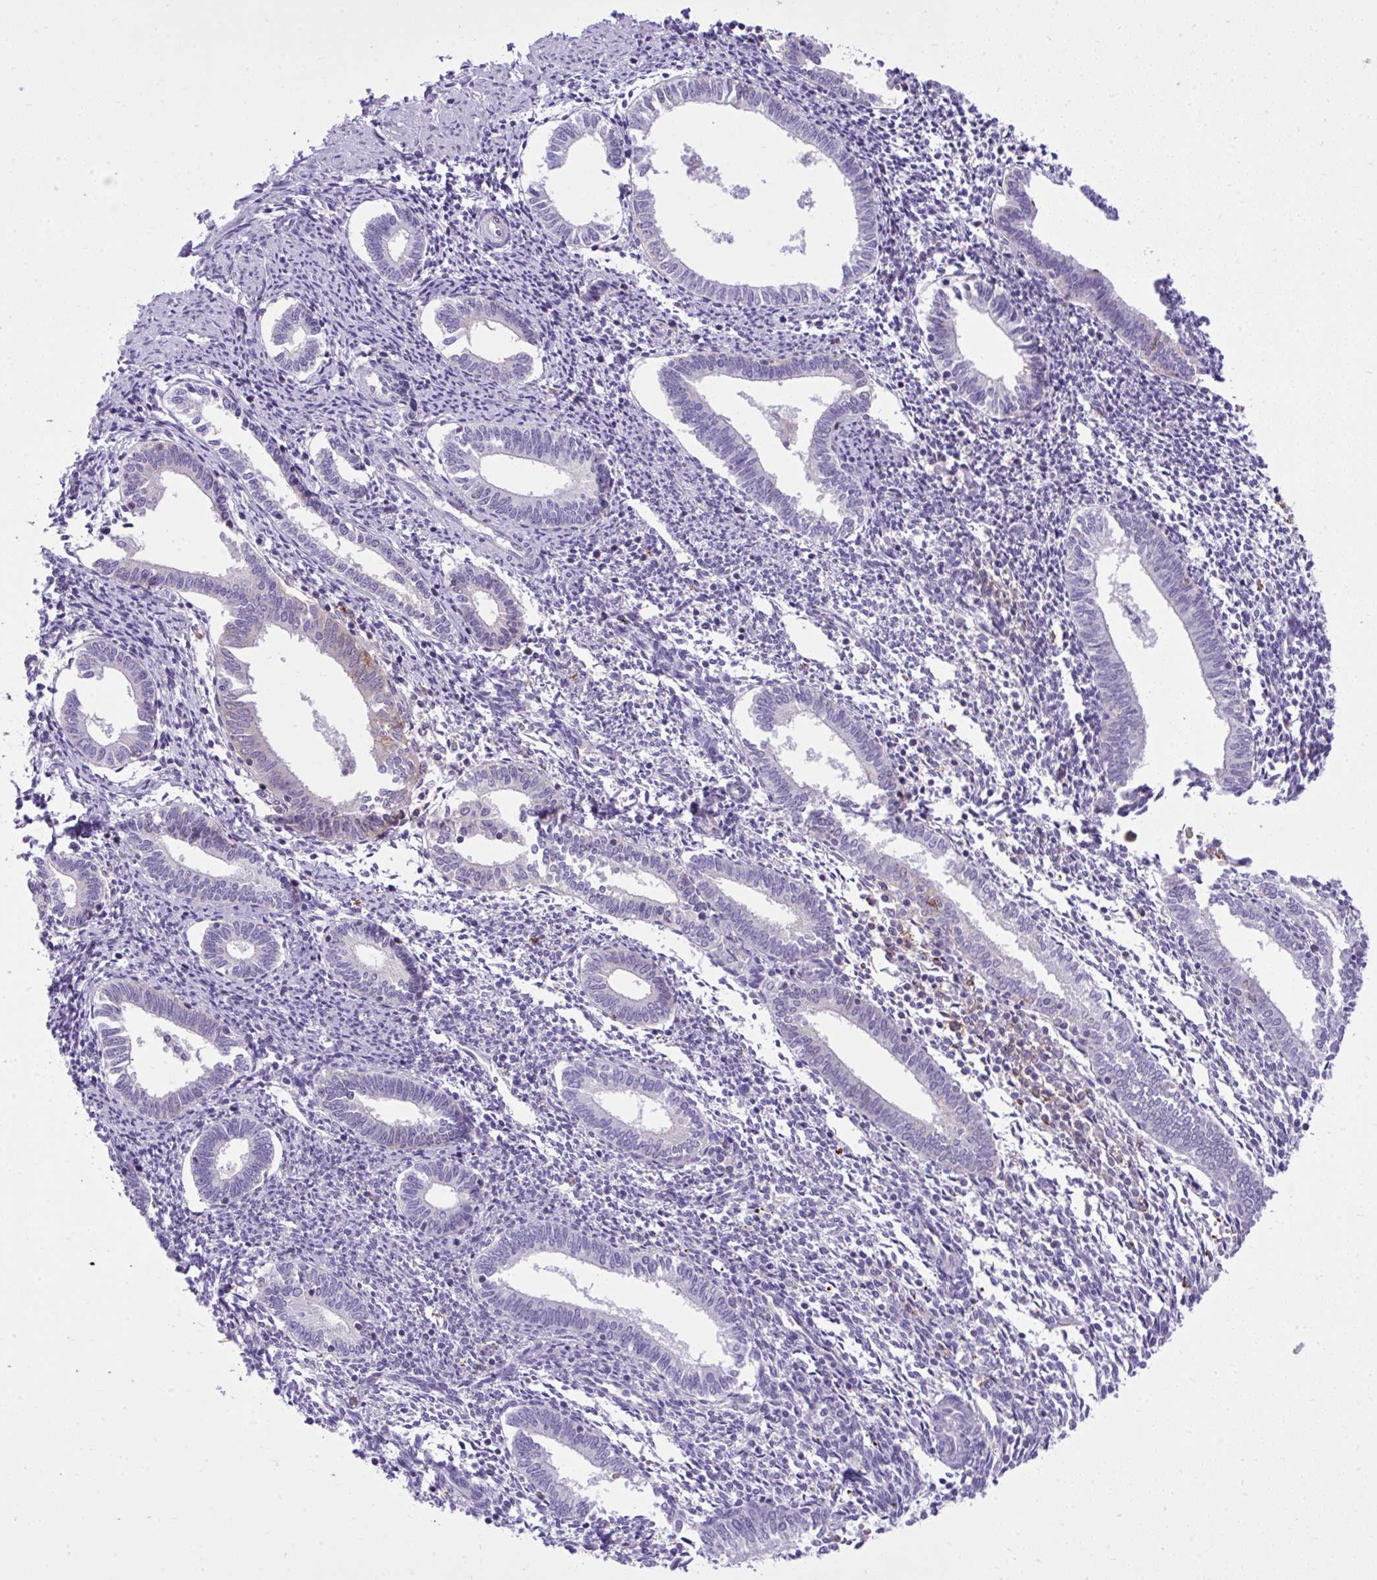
{"staining": {"intensity": "negative", "quantity": "none", "location": "none"}, "tissue": "endometrium", "cell_type": "Cells in endometrial stroma", "image_type": "normal", "snomed": [{"axis": "morphology", "description": "Normal tissue, NOS"}, {"axis": "topography", "description": "Endometrium"}], "caption": "High magnification brightfield microscopy of normal endometrium stained with DAB (brown) and counterstained with hematoxylin (blue): cells in endometrial stroma show no significant positivity. Nuclei are stained in blue.", "gene": "PITPNM3", "patient": {"sex": "female", "age": 41}}